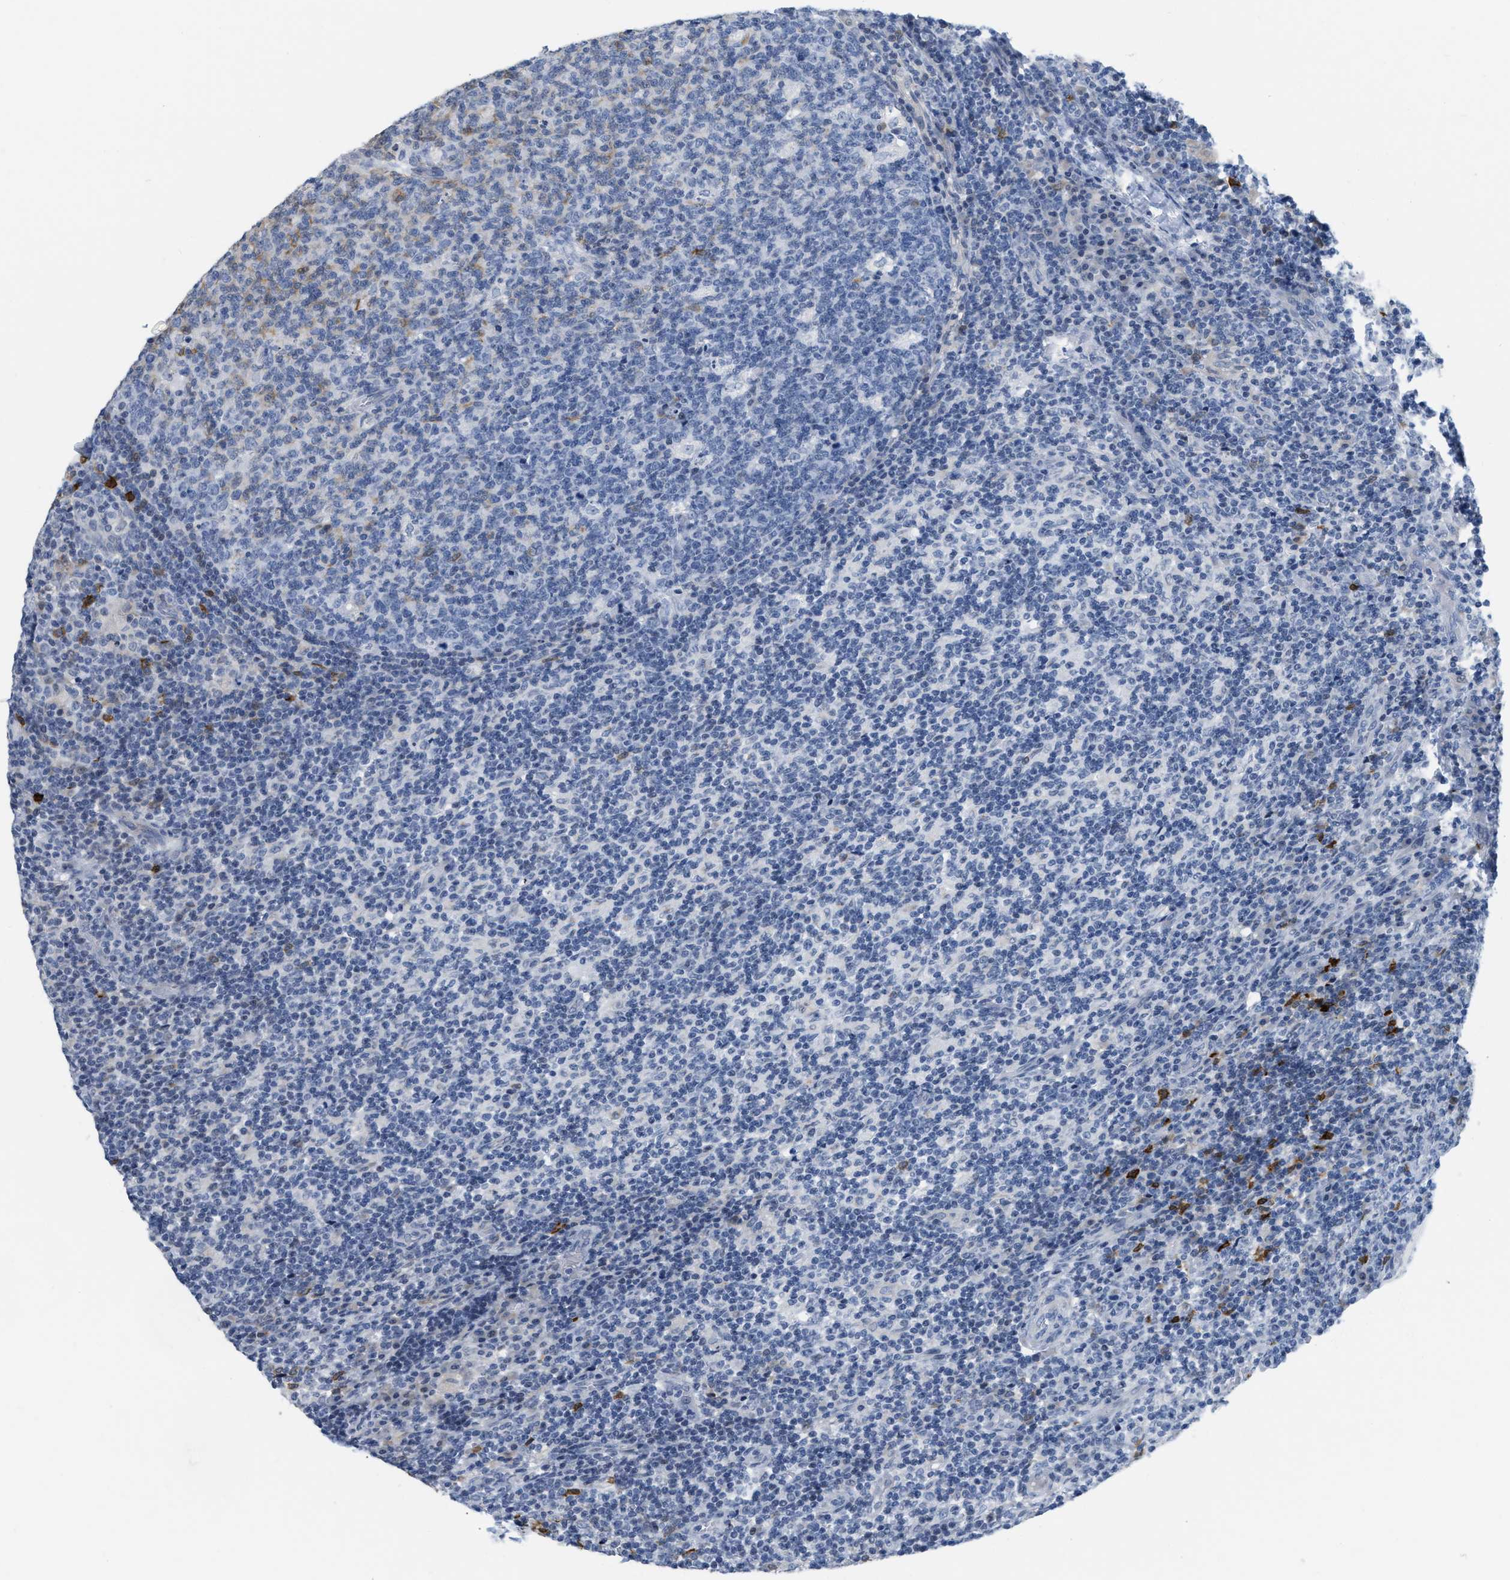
{"staining": {"intensity": "moderate", "quantity": "<25%", "location": "cytoplasmic/membranous"}, "tissue": "lymph node", "cell_type": "Germinal center cells", "image_type": "normal", "snomed": [{"axis": "morphology", "description": "Normal tissue, NOS"}, {"axis": "morphology", "description": "Inflammation, NOS"}, {"axis": "topography", "description": "Lymph node"}], "caption": "Lymph node stained for a protein exhibits moderate cytoplasmic/membranous positivity in germinal center cells. The staining was performed using DAB, with brown indicating positive protein expression. Nuclei are stained blue with hematoxylin.", "gene": "CRYM", "patient": {"sex": "male", "age": 55}}